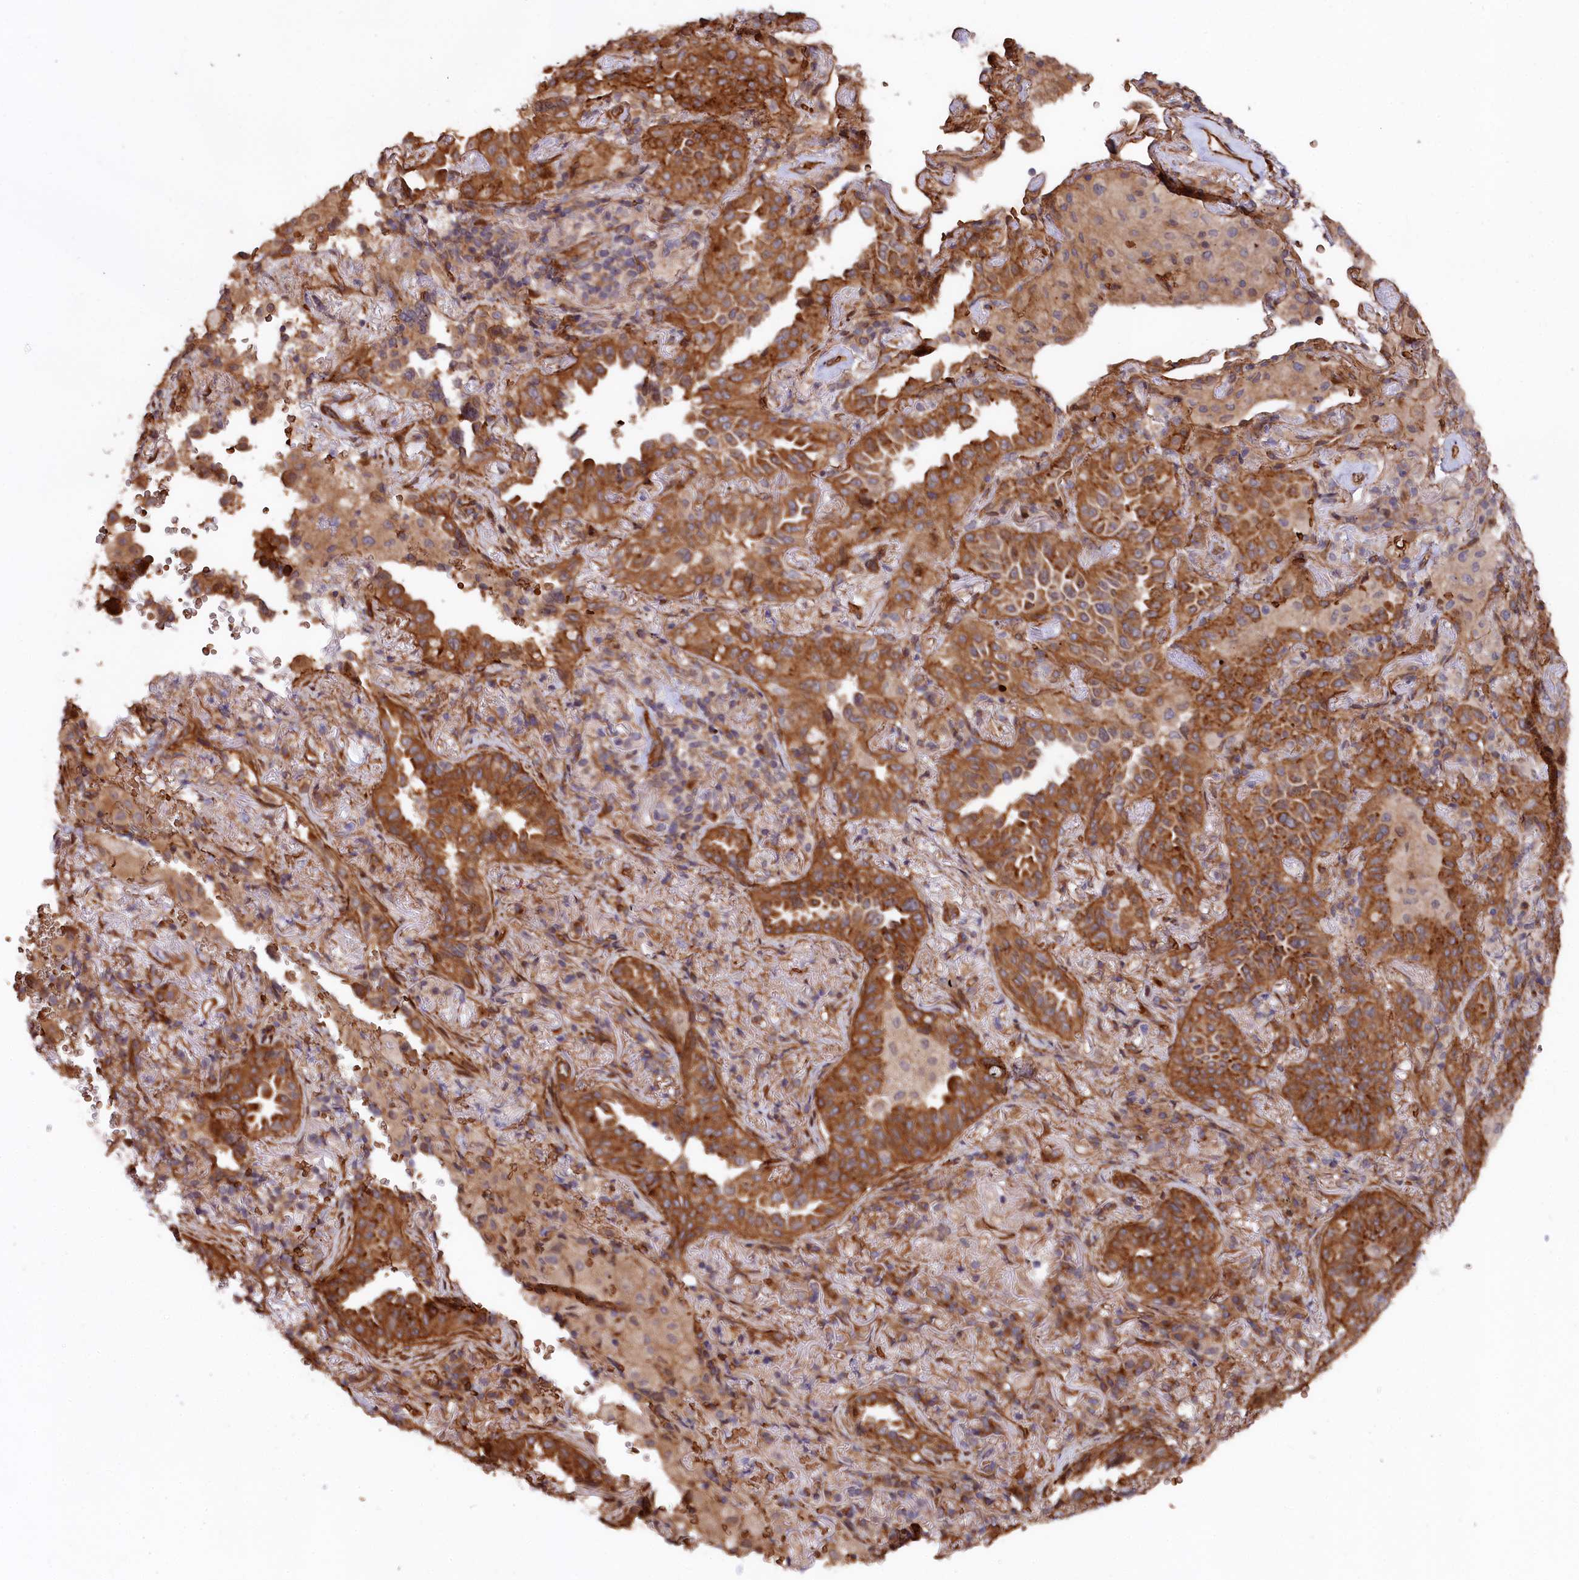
{"staining": {"intensity": "strong", "quantity": ">75%", "location": "cytoplasmic/membranous"}, "tissue": "lung cancer", "cell_type": "Tumor cells", "image_type": "cancer", "snomed": [{"axis": "morphology", "description": "Adenocarcinoma, NOS"}, {"axis": "topography", "description": "Lung"}], "caption": "Immunohistochemistry image of neoplastic tissue: adenocarcinoma (lung) stained using immunohistochemistry shows high levels of strong protein expression localized specifically in the cytoplasmic/membranous of tumor cells, appearing as a cytoplasmic/membranous brown color.", "gene": "TNKS1BP1", "patient": {"sex": "female", "age": 69}}